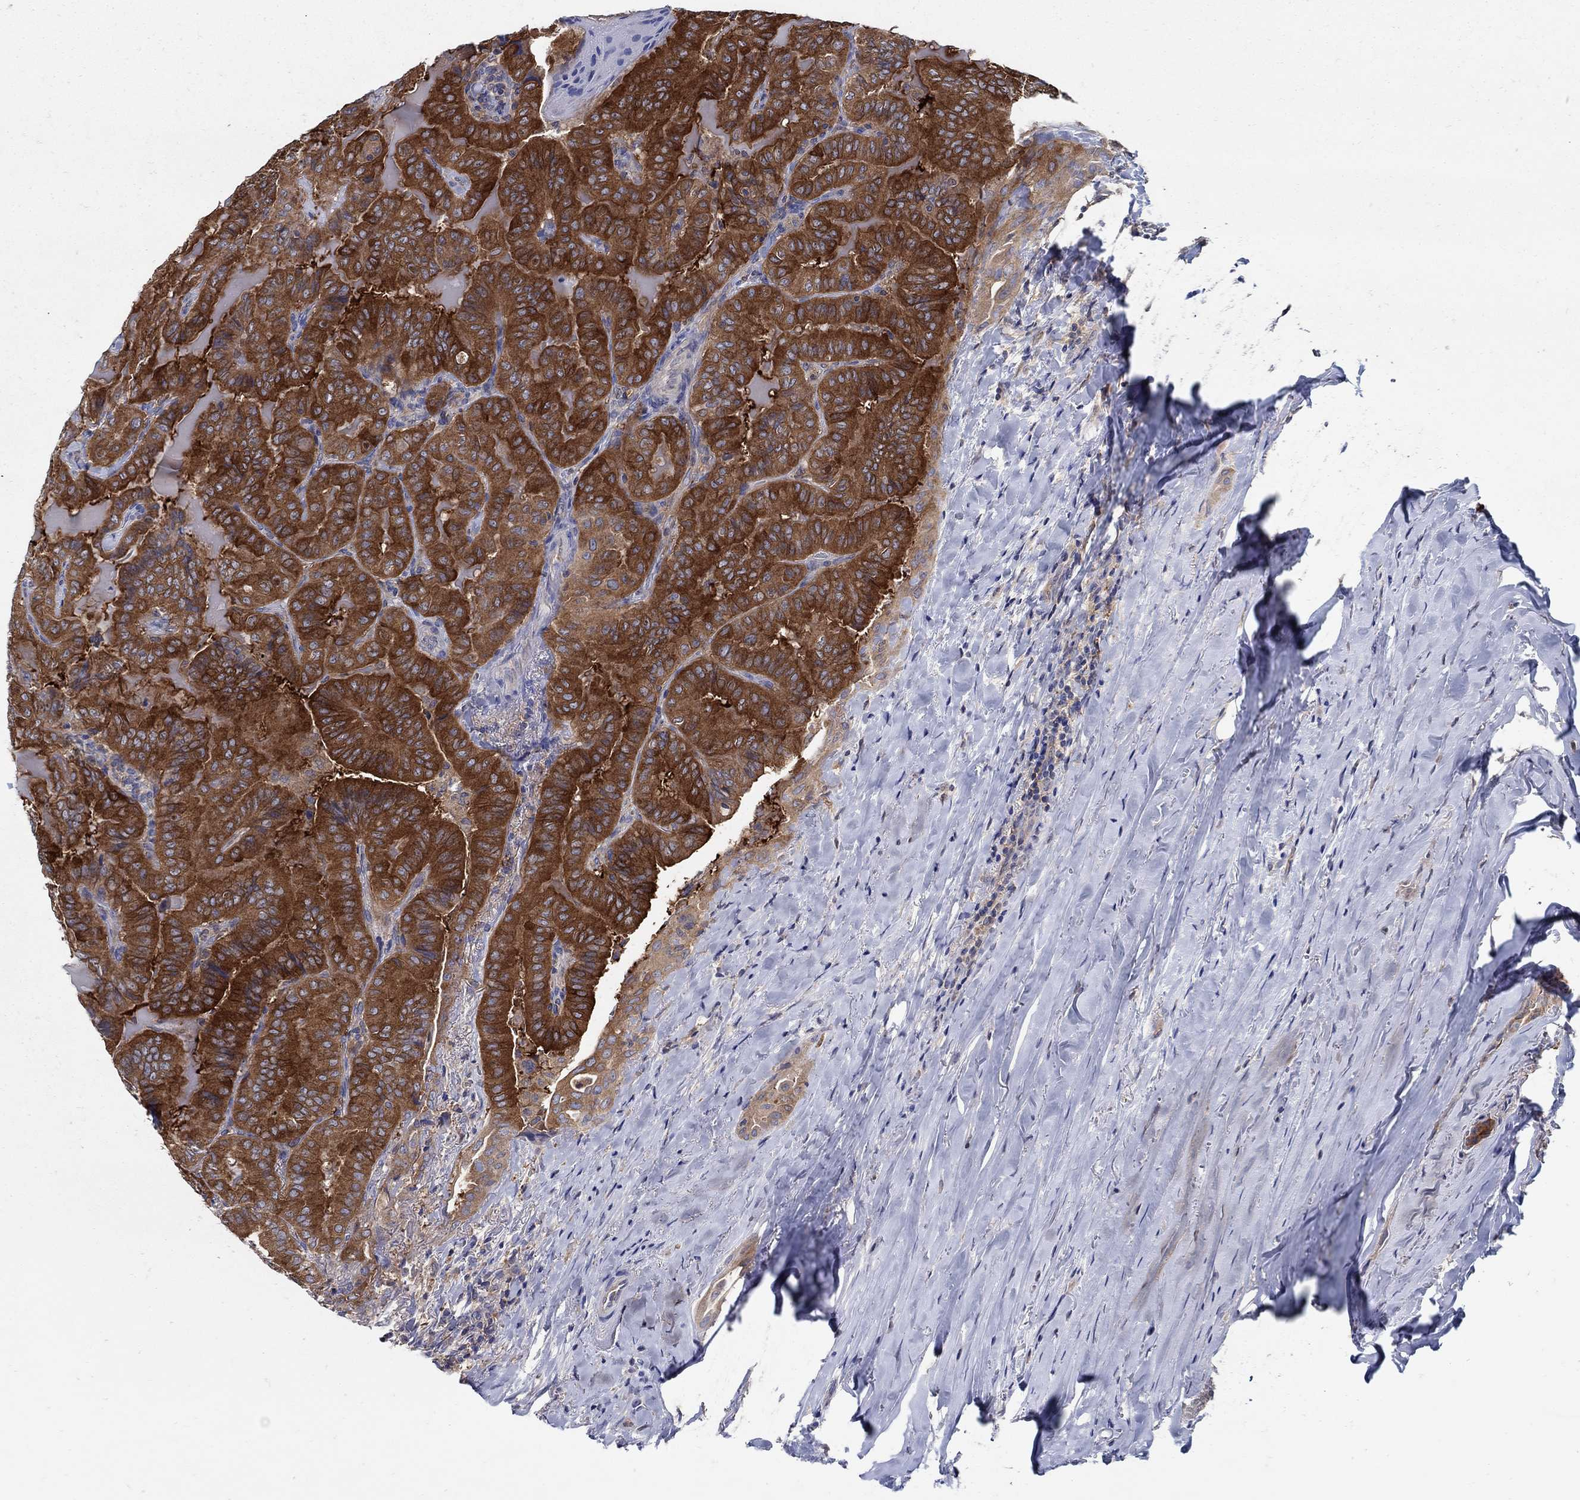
{"staining": {"intensity": "strong", "quantity": ">75%", "location": "cytoplasmic/membranous"}, "tissue": "thyroid cancer", "cell_type": "Tumor cells", "image_type": "cancer", "snomed": [{"axis": "morphology", "description": "Papillary adenocarcinoma, NOS"}, {"axis": "topography", "description": "Thyroid gland"}], "caption": "Immunohistochemical staining of thyroid papillary adenocarcinoma displays high levels of strong cytoplasmic/membranous positivity in about >75% of tumor cells.", "gene": "MTHFR", "patient": {"sex": "female", "age": 68}}